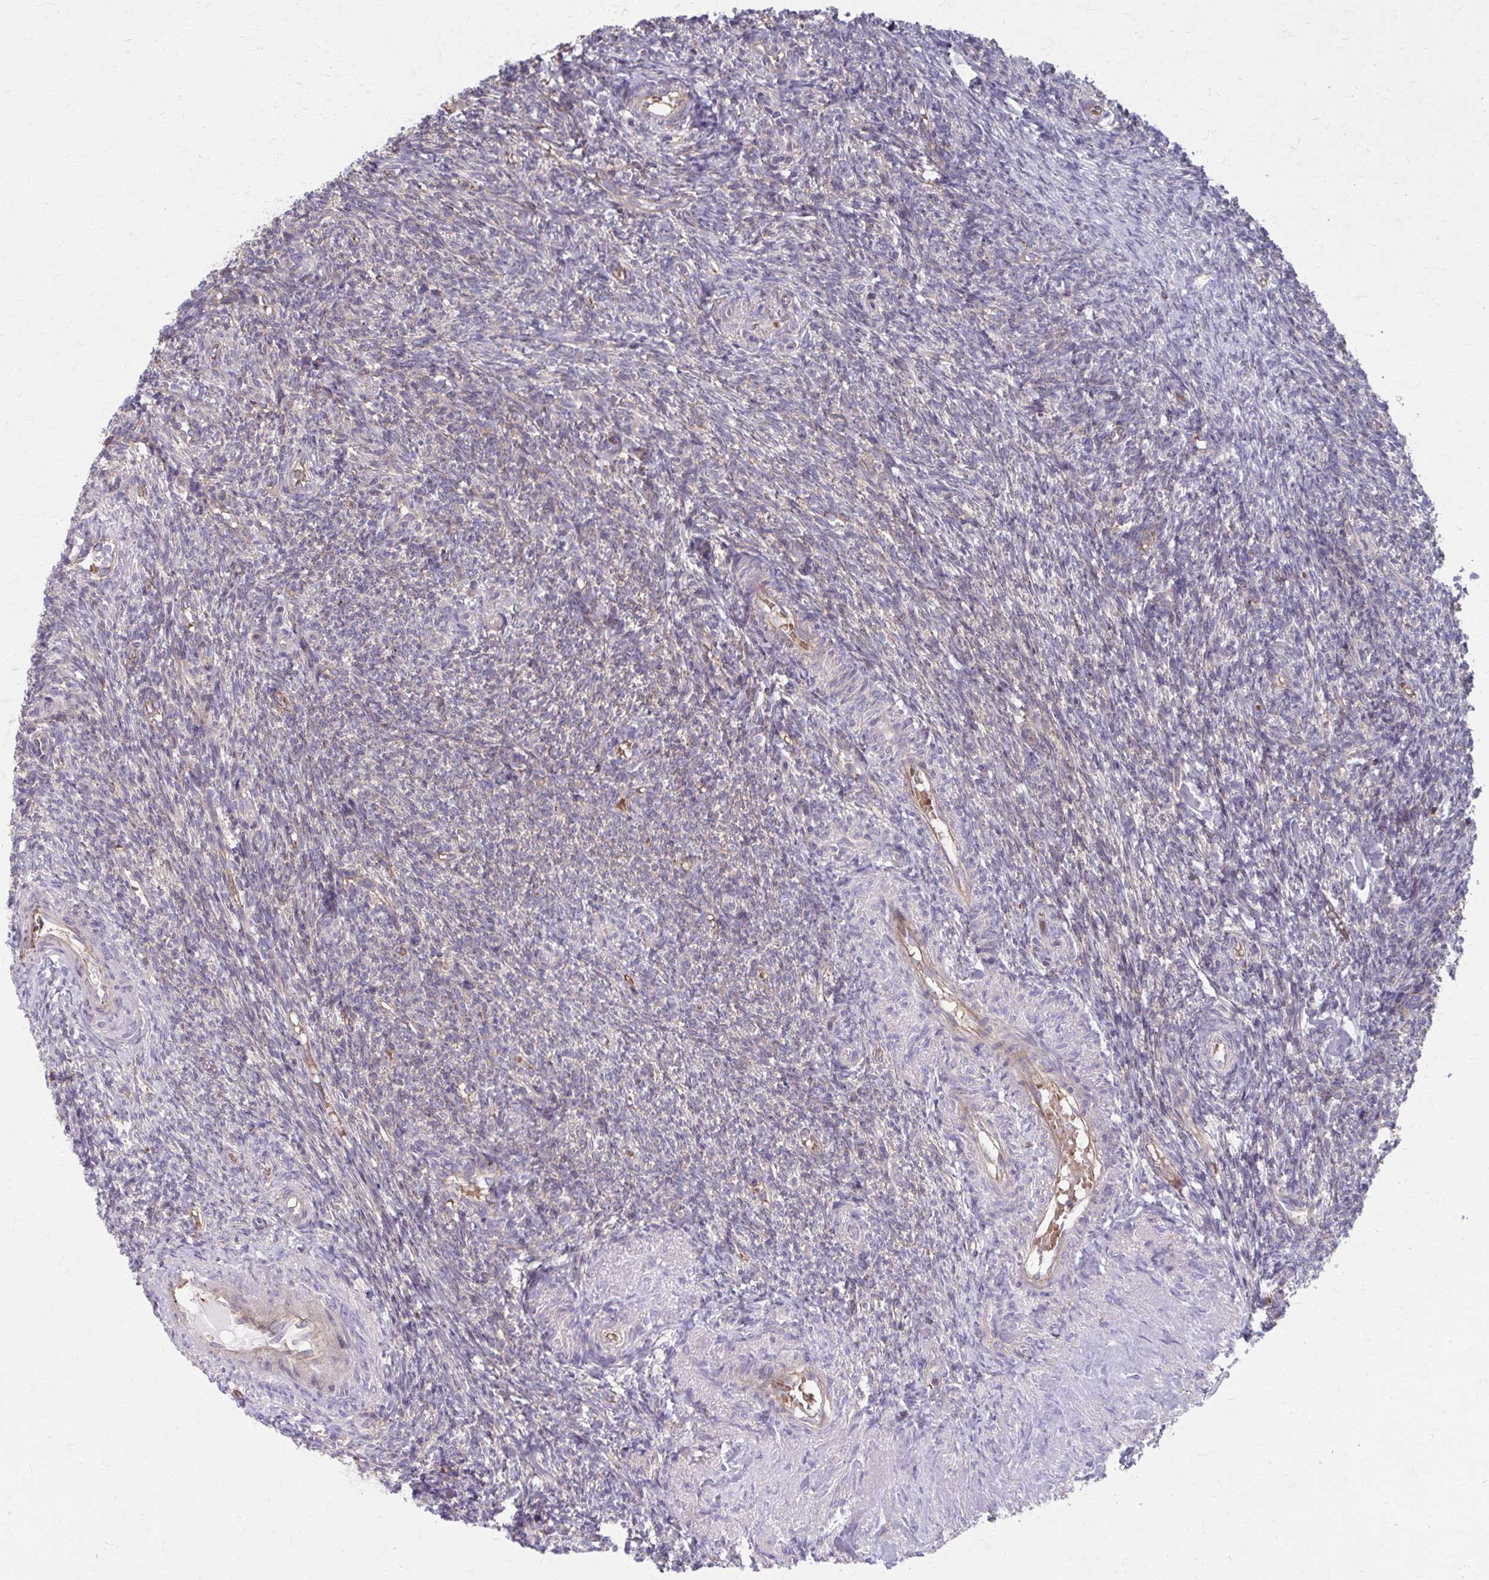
{"staining": {"intensity": "weak", "quantity": "25%-75%", "location": "cytoplasmic/membranous"}, "tissue": "ovary", "cell_type": "Follicle cells", "image_type": "normal", "snomed": [{"axis": "morphology", "description": "Normal tissue, NOS"}, {"axis": "topography", "description": "Ovary"}], "caption": "Follicle cells display low levels of weak cytoplasmic/membranous positivity in approximately 25%-75% of cells in normal human ovary.", "gene": "MMP14", "patient": {"sex": "female", "age": 39}}